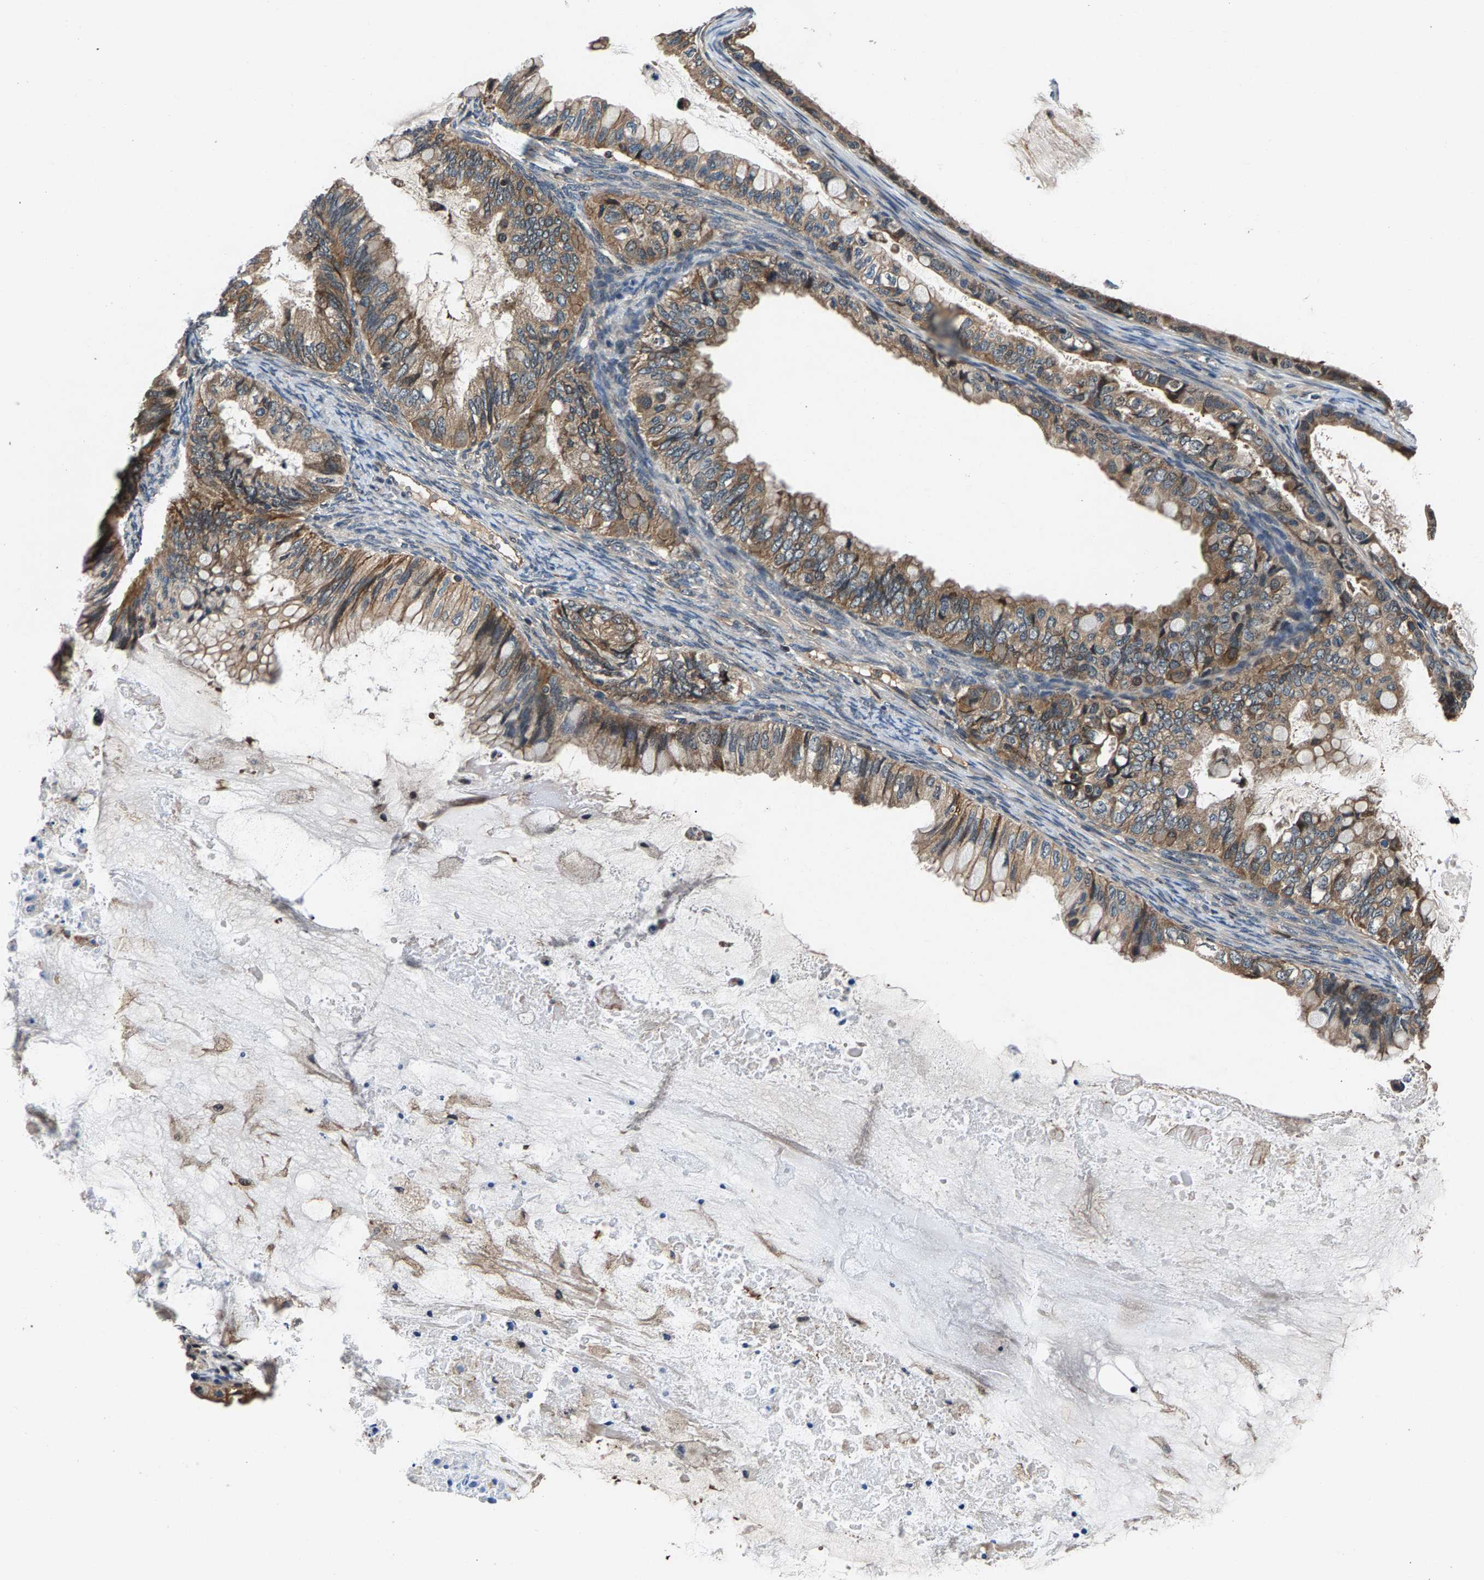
{"staining": {"intensity": "moderate", "quantity": ">75%", "location": "cytoplasmic/membranous"}, "tissue": "ovarian cancer", "cell_type": "Tumor cells", "image_type": "cancer", "snomed": [{"axis": "morphology", "description": "Cystadenocarcinoma, mucinous, NOS"}, {"axis": "topography", "description": "Ovary"}], "caption": "Human mucinous cystadenocarcinoma (ovarian) stained for a protein (brown) displays moderate cytoplasmic/membranous positive positivity in about >75% of tumor cells.", "gene": "FAM78A", "patient": {"sex": "female", "age": 80}}